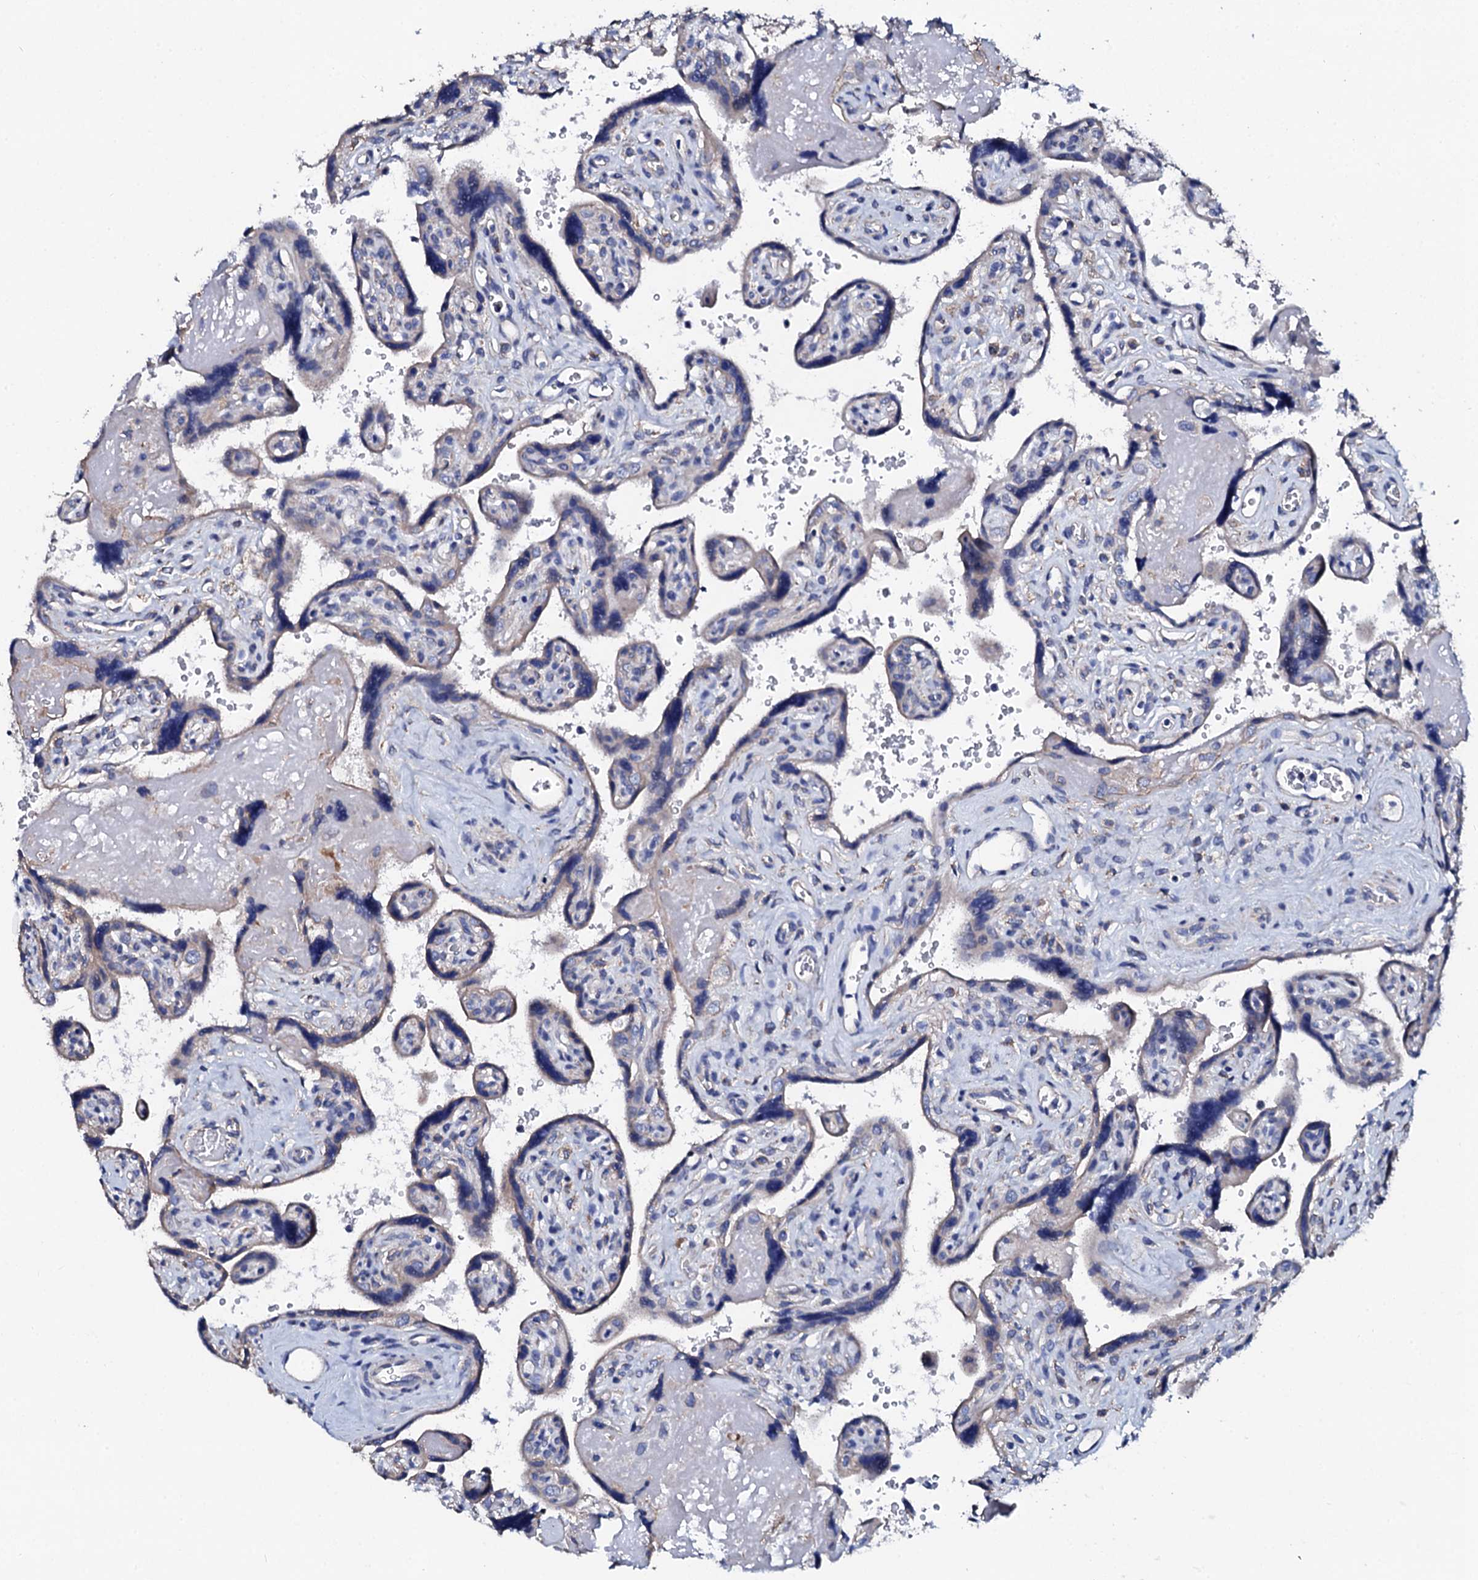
{"staining": {"intensity": "negative", "quantity": "none", "location": "none"}, "tissue": "placenta", "cell_type": "Trophoblastic cells", "image_type": "normal", "snomed": [{"axis": "morphology", "description": "Normal tissue, NOS"}, {"axis": "topography", "description": "Placenta"}], "caption": "Placenta stained for a protein using IHC shows no expression trophoblastic cells.", "gene": "KLHL32", "patient": {"sex": "female", "age": 39}}